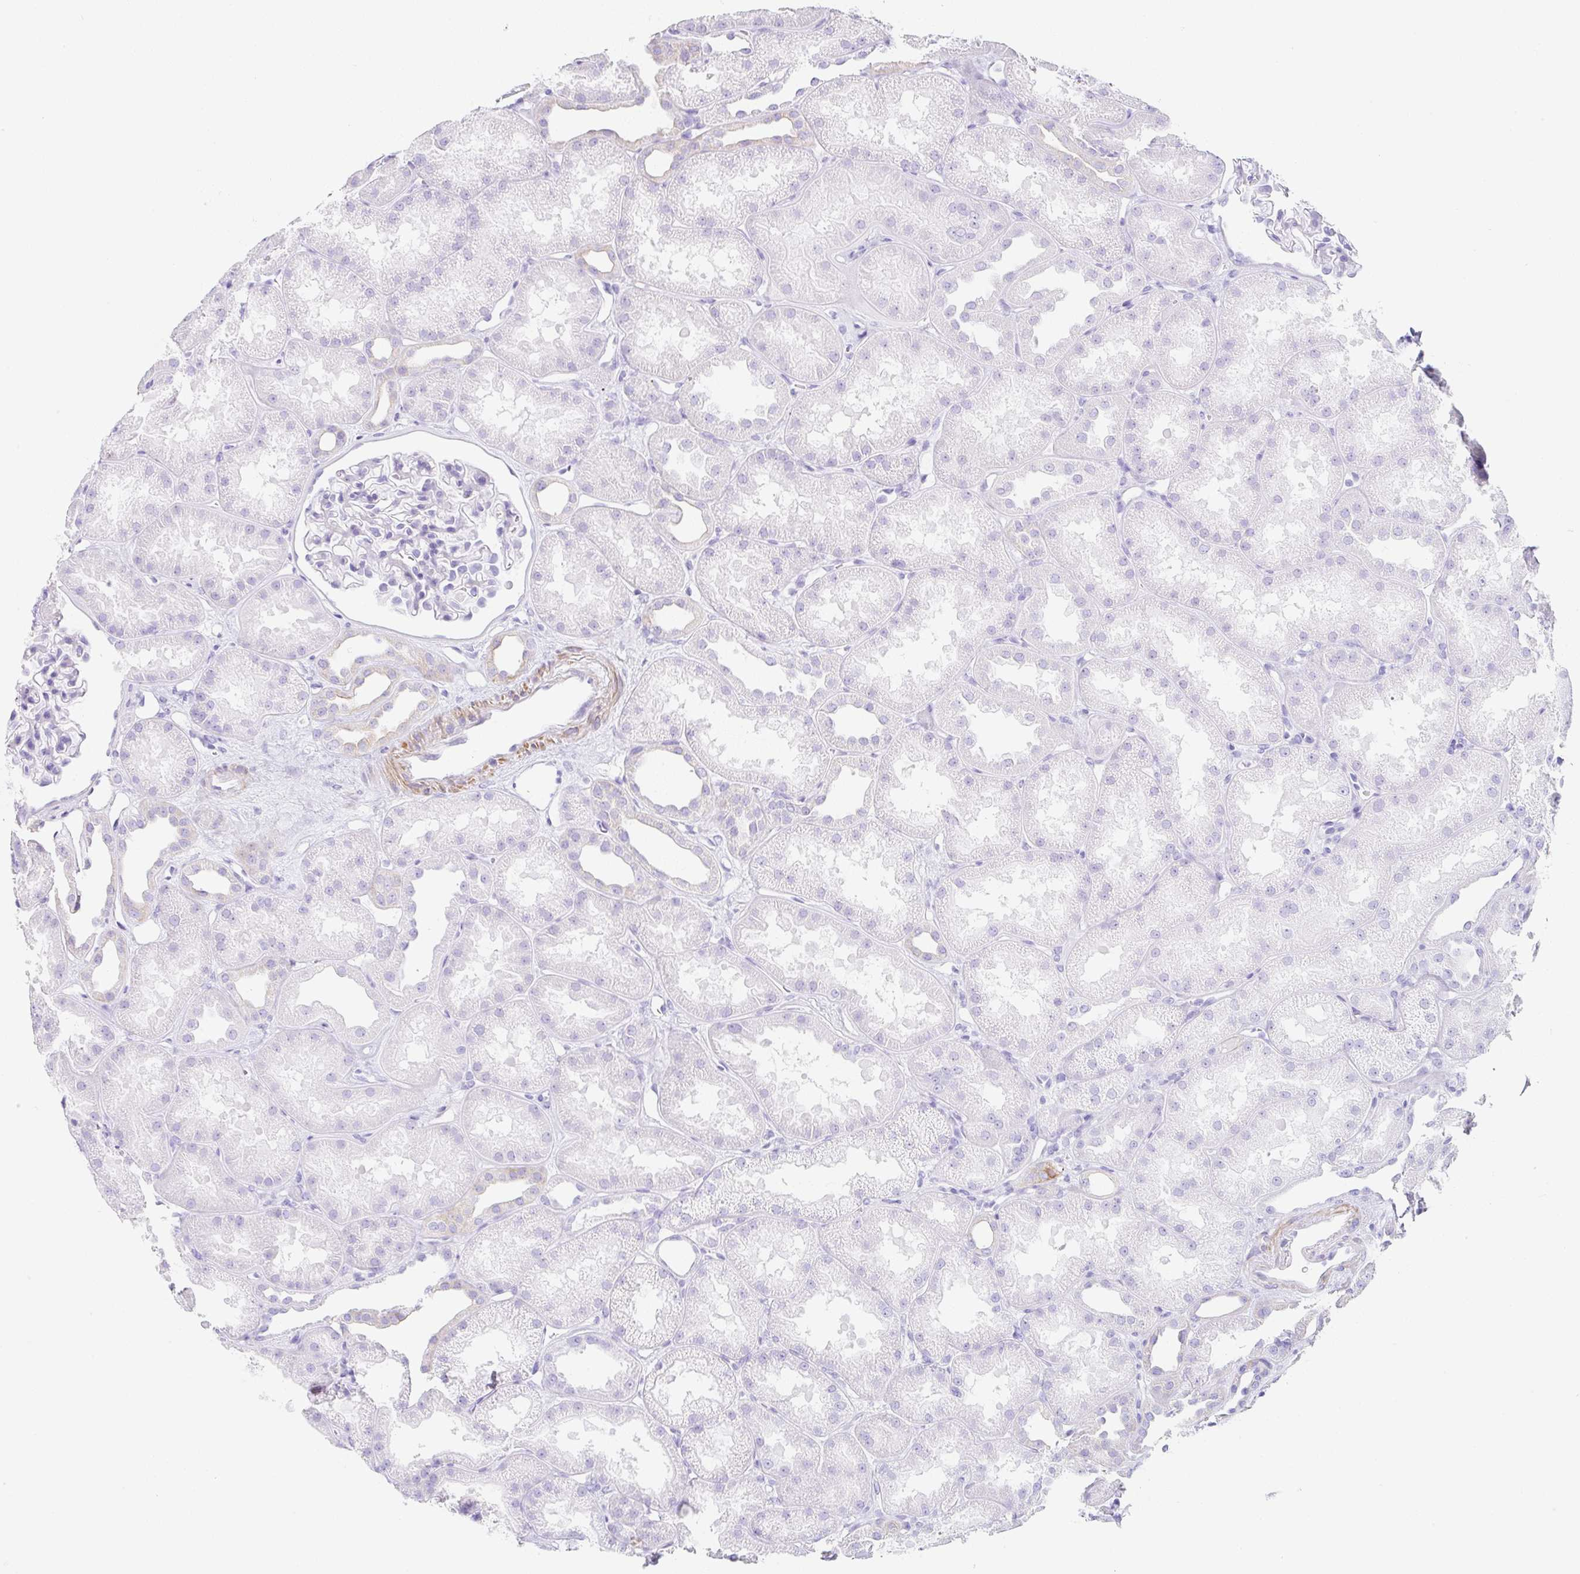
{"staining": {"intensity": "negative", "quantity": "none", "location": "none"}, "tissue": "kidney", "cell_type": "Cells in glomeruli", "image_type": "normal", "snomed": [{"axis": "morphology", "description": "Normal tissue, NOS"}, {"axis": "topography", "description": "Kidney"}], "caption": "Immunohistochemistry (IHC) image of benign kidney: human kidney stained with DAB displays no significant protein positivity in cells in glomeruli. (DAB (3,3'-diaminobenzidine) immunohistochemistry visualized using brightfield microscopy, high magnification).", "gene": "CLDND2", "patient": {"sex": "male", "age": 61}}